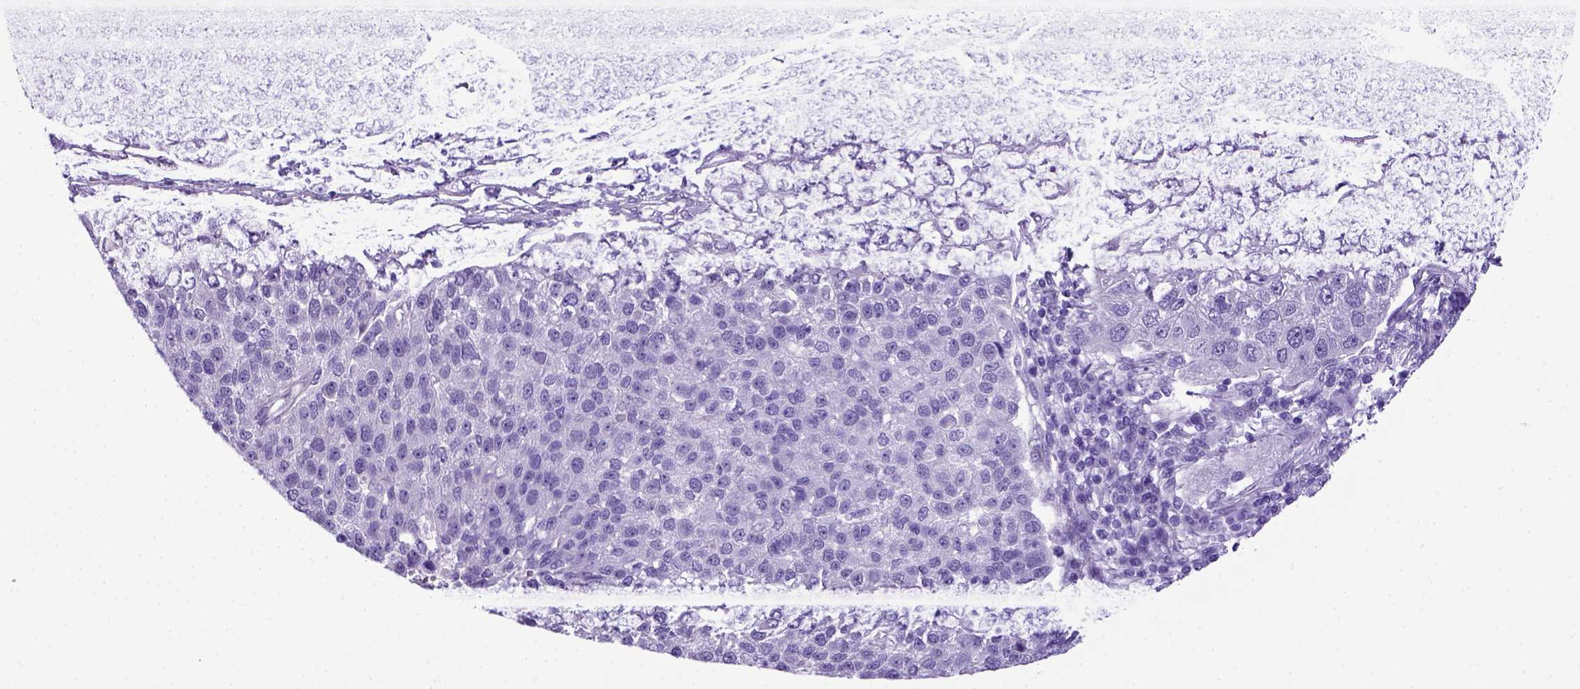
{"staining": {"intensity": "negative", "quantity": "none", "location": "none"}, "tissue": "pancreatic cancer", "cell_type": "Tumor cells", "image_type": "cancer", "snomed": [{"axis": "morphology", "description": "Adenocarcinoma, NOS"}, {"axis": "topography", "description": "Pancreas"}], "caption": "High magnification brightfield microscopy of pancreatic cancer stained with DAB (brown) and counterstained with hematoxylin (blue): tumor cells show no significant positivity.", "gene": "ADAM12", "patient": {"sex": "female", "age": 61}}